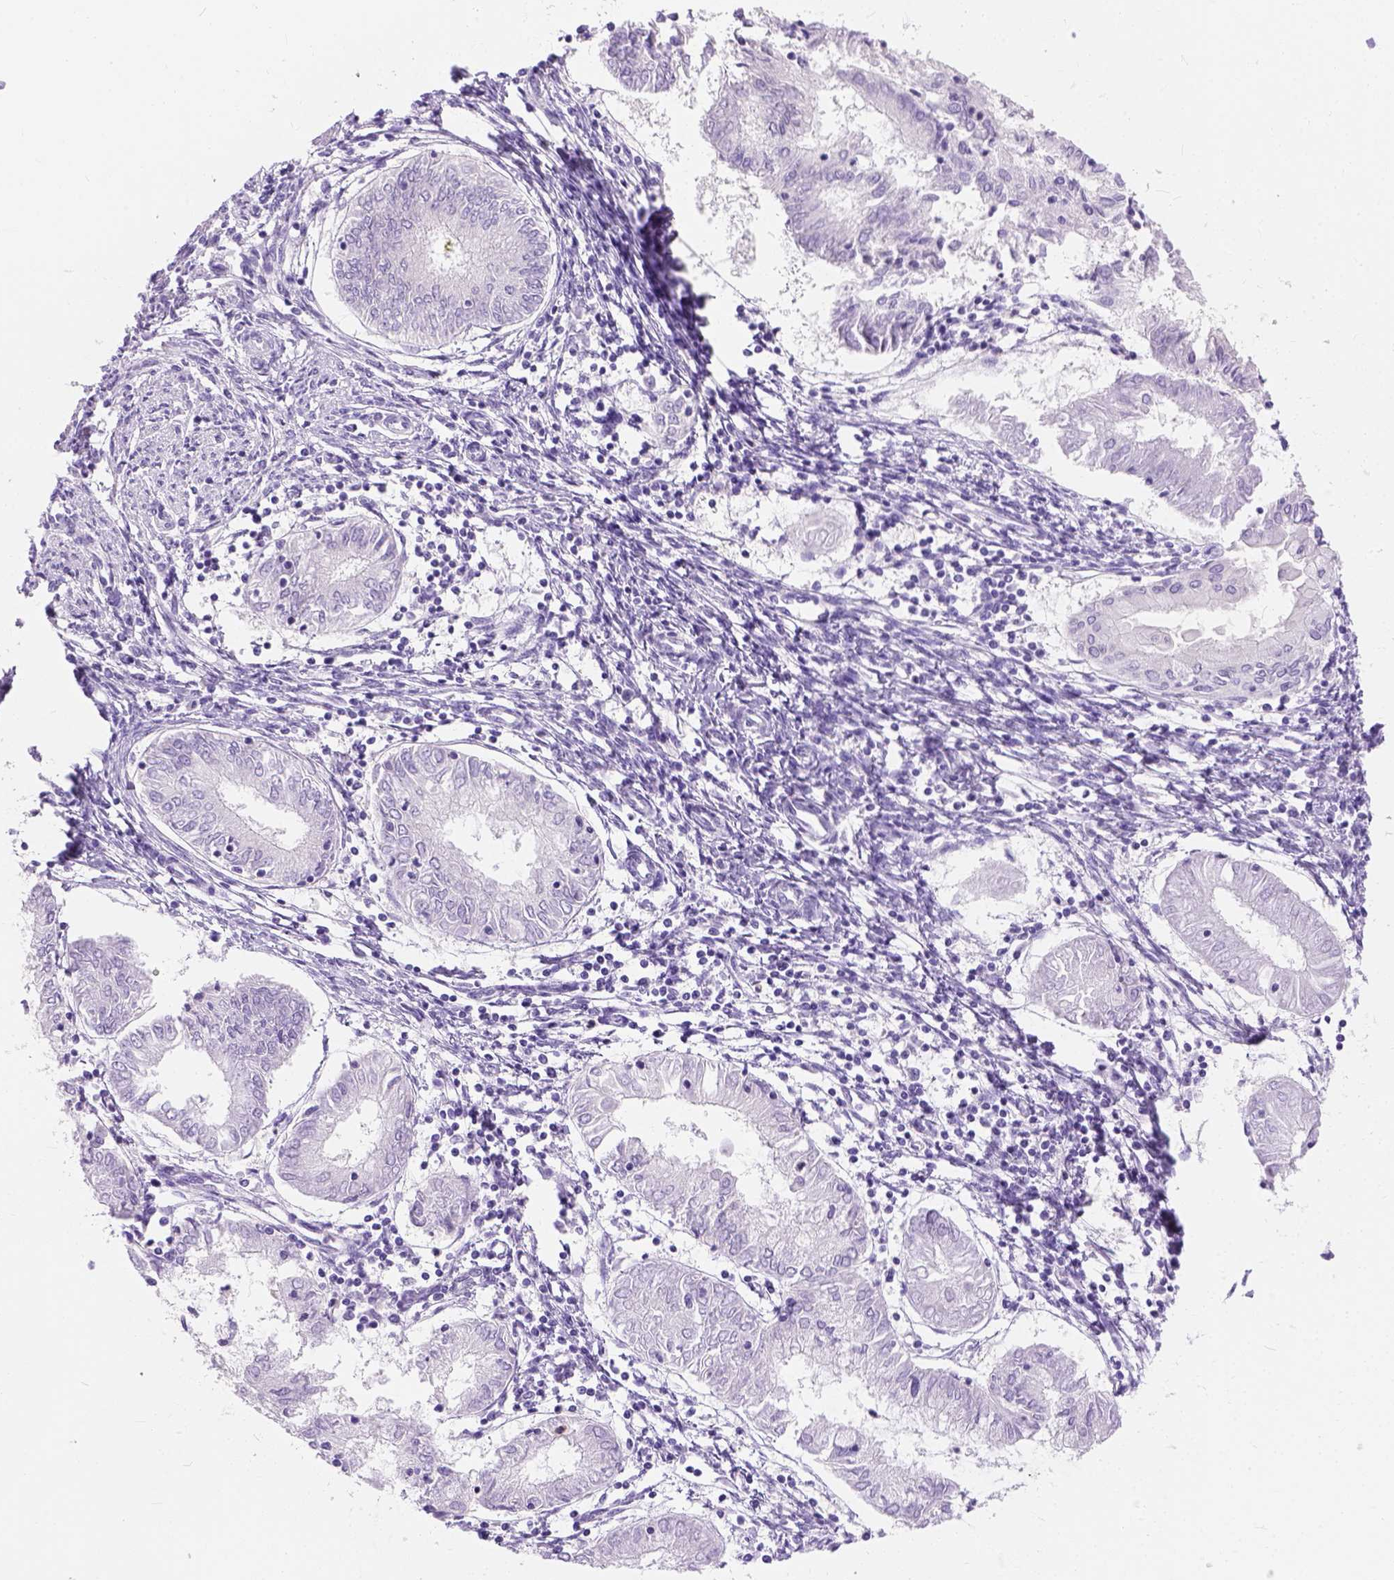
{"staining": {"intensity": "negative", "quantity": "none", "location": "none"}, "tissue": "endometrial cancer", "cell_type": "Tumor cells", "image_type": "cancer", "snomed": [{"axis": "morphology", "description": "Adenocarcinoma, NOS"}, {"axis": "topography", "description": "Endometrium"}], "caption": "An image of endometrial cancer stained for a protein shows no brown staining in tumor cells.", "gene": "TMEM38A", "patient": {"sex": "female", "age": 68}}